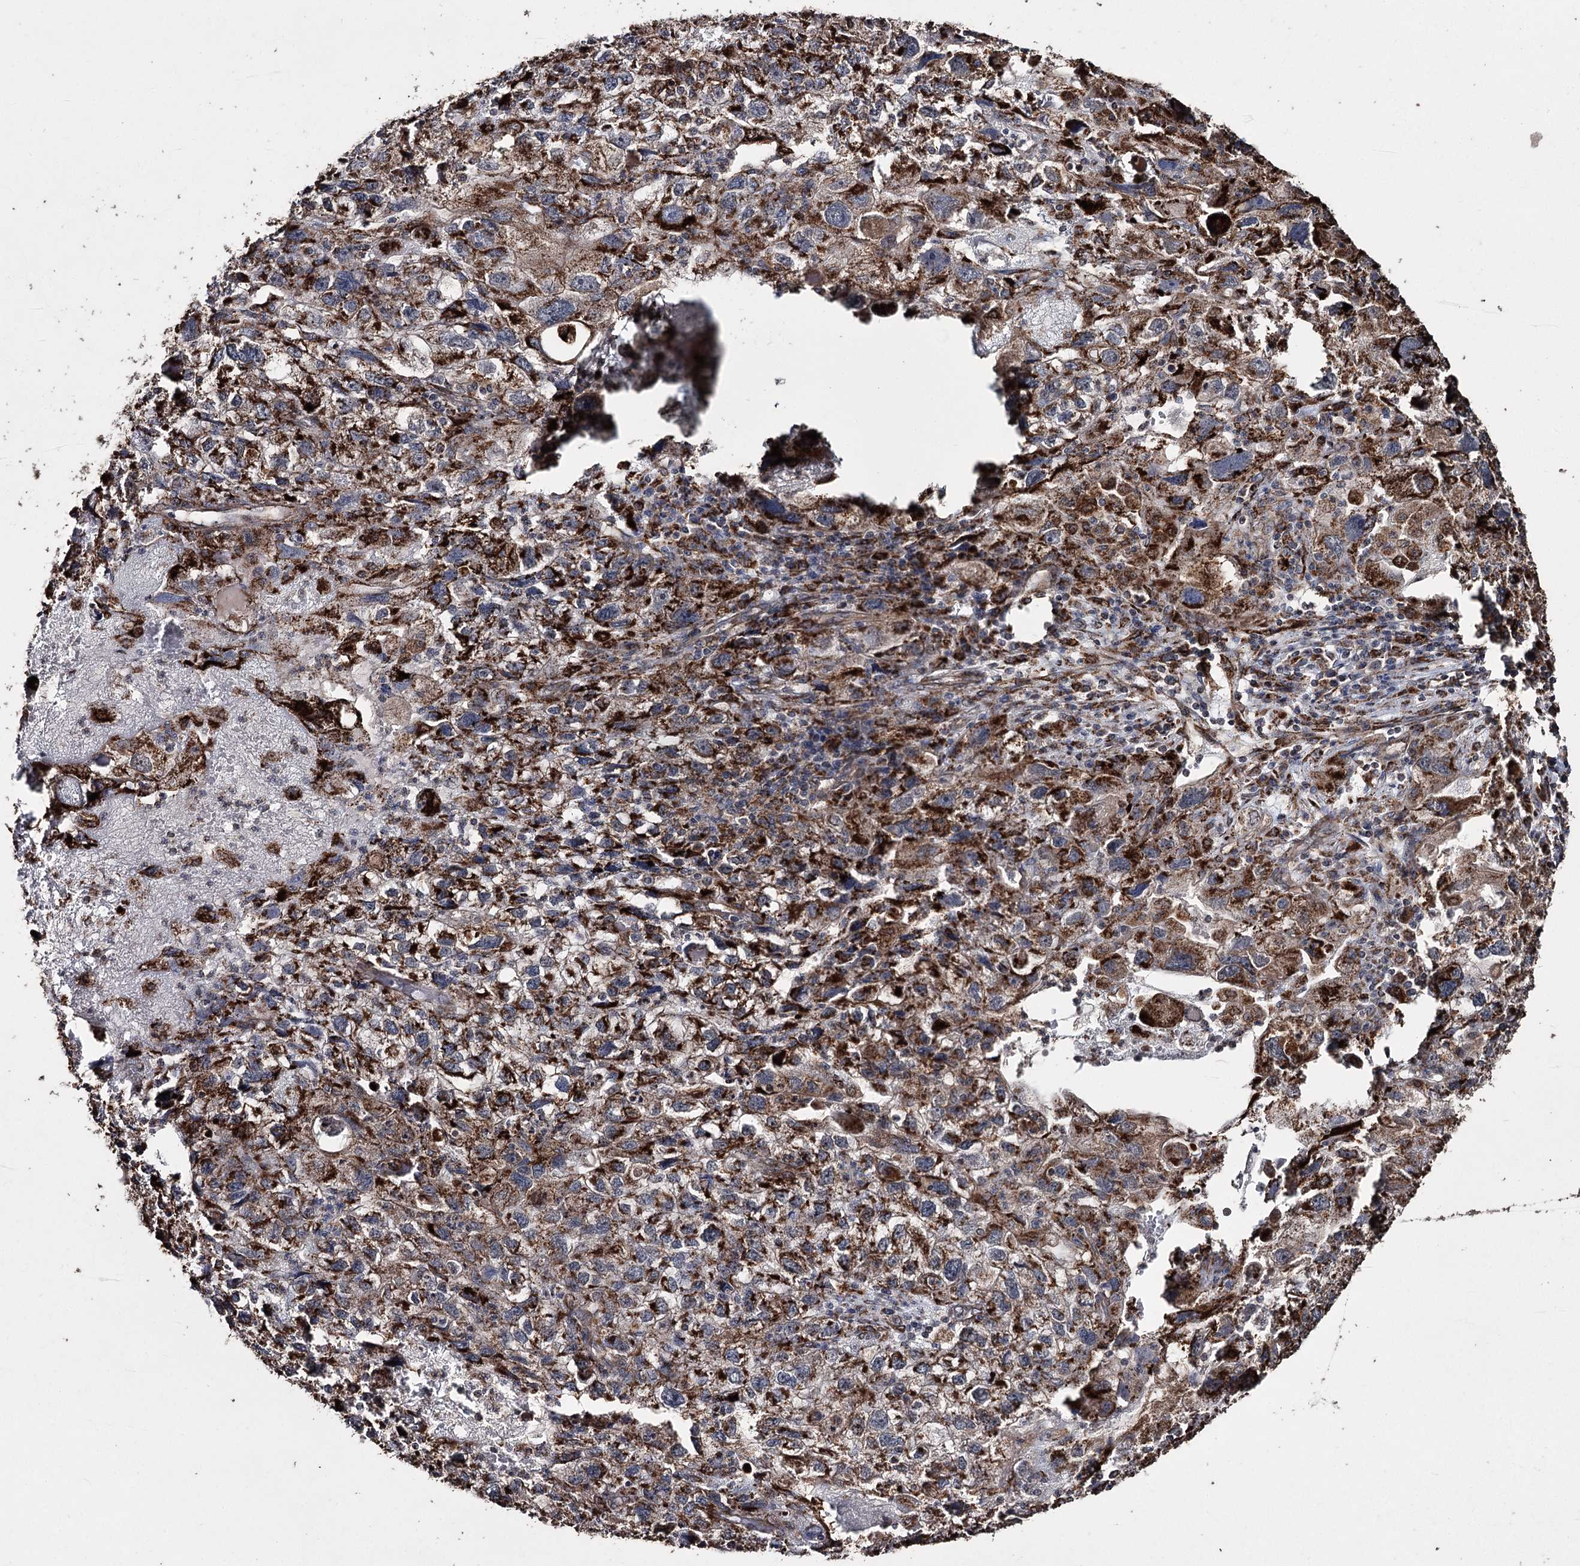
{"staining": {"intensity": "strong", "quantity": ">75%", "location": "cytoplasmic/membranous"}, "tissue": "endometrial cancer", "cell_type": "Tumor cells", "image_type": "cancer", "snomed": [{"axis": "morphology", "description": "Adenocarcinoma, NOS"}, {"axis": "topography", "description": "Endometrium"}], "caption": "Approximately >75% of tumor cells in human adenocarcinoma (endometrial) display strong cytoplasmic/membranous protein staining as visualized by brown immunohistochemical staining.", "gene": "SLF2", "patient": {"sex": "female", "age": 49}}